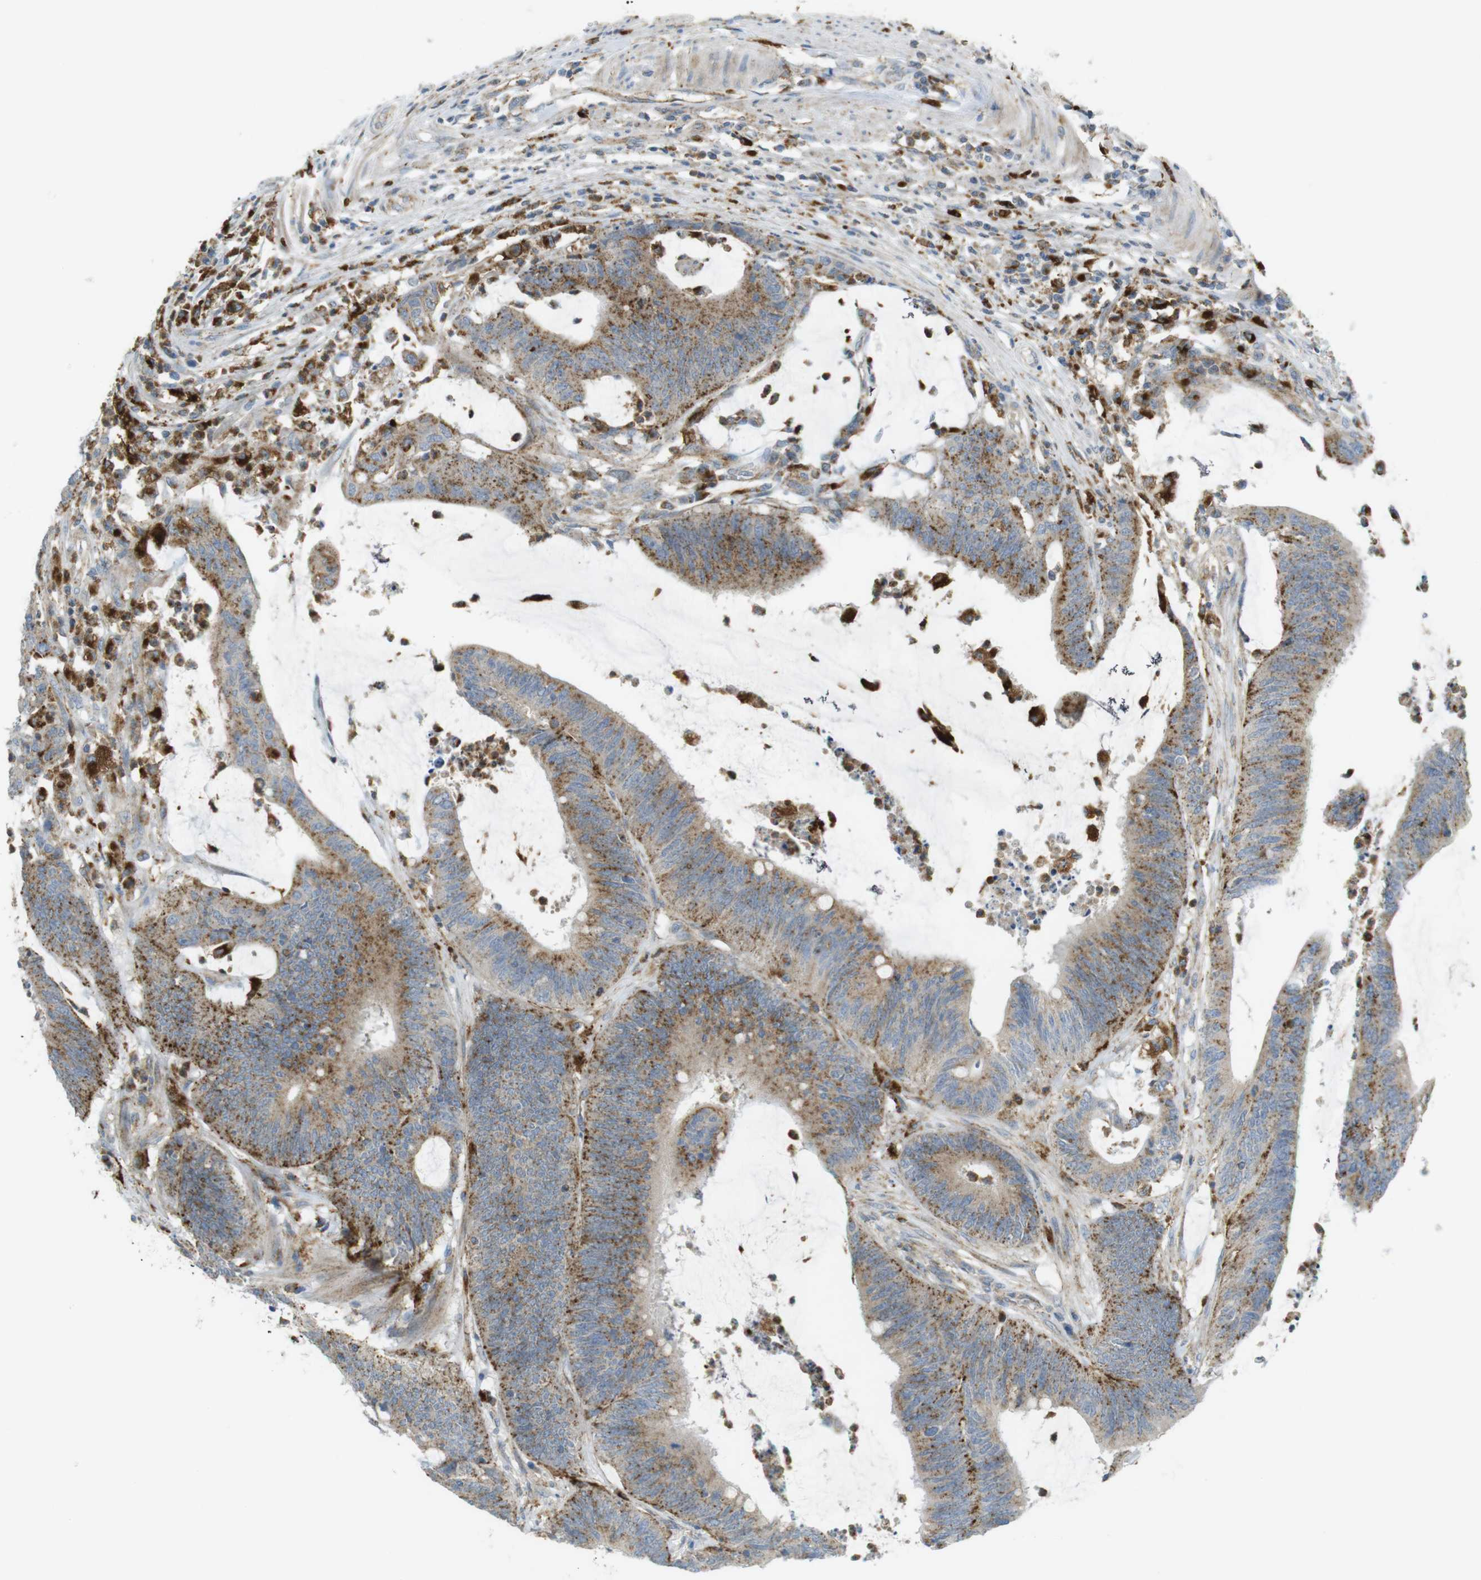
{"staining": {"intensity": "moderate", "quantity": ">75%", "location": "cytoplasmic/membranous"}, "tissue": "colorectal cancer", "cell_type": "Tumor cells", "image_type": "cancer", "snomed": [{"axis": "morphology", "description": "Adenocarcinoma, NOS"}, {"axis": "topography", "description": "Rectum"}], "caption": "Moderate cytoplasmic/membranous protein expression is appreciated in approximately >75% of tumor cells in colorectal cancer (adenocarcinoma).", "gene": "LAMP1", "patient": {"sex": "female", "age": 66}}